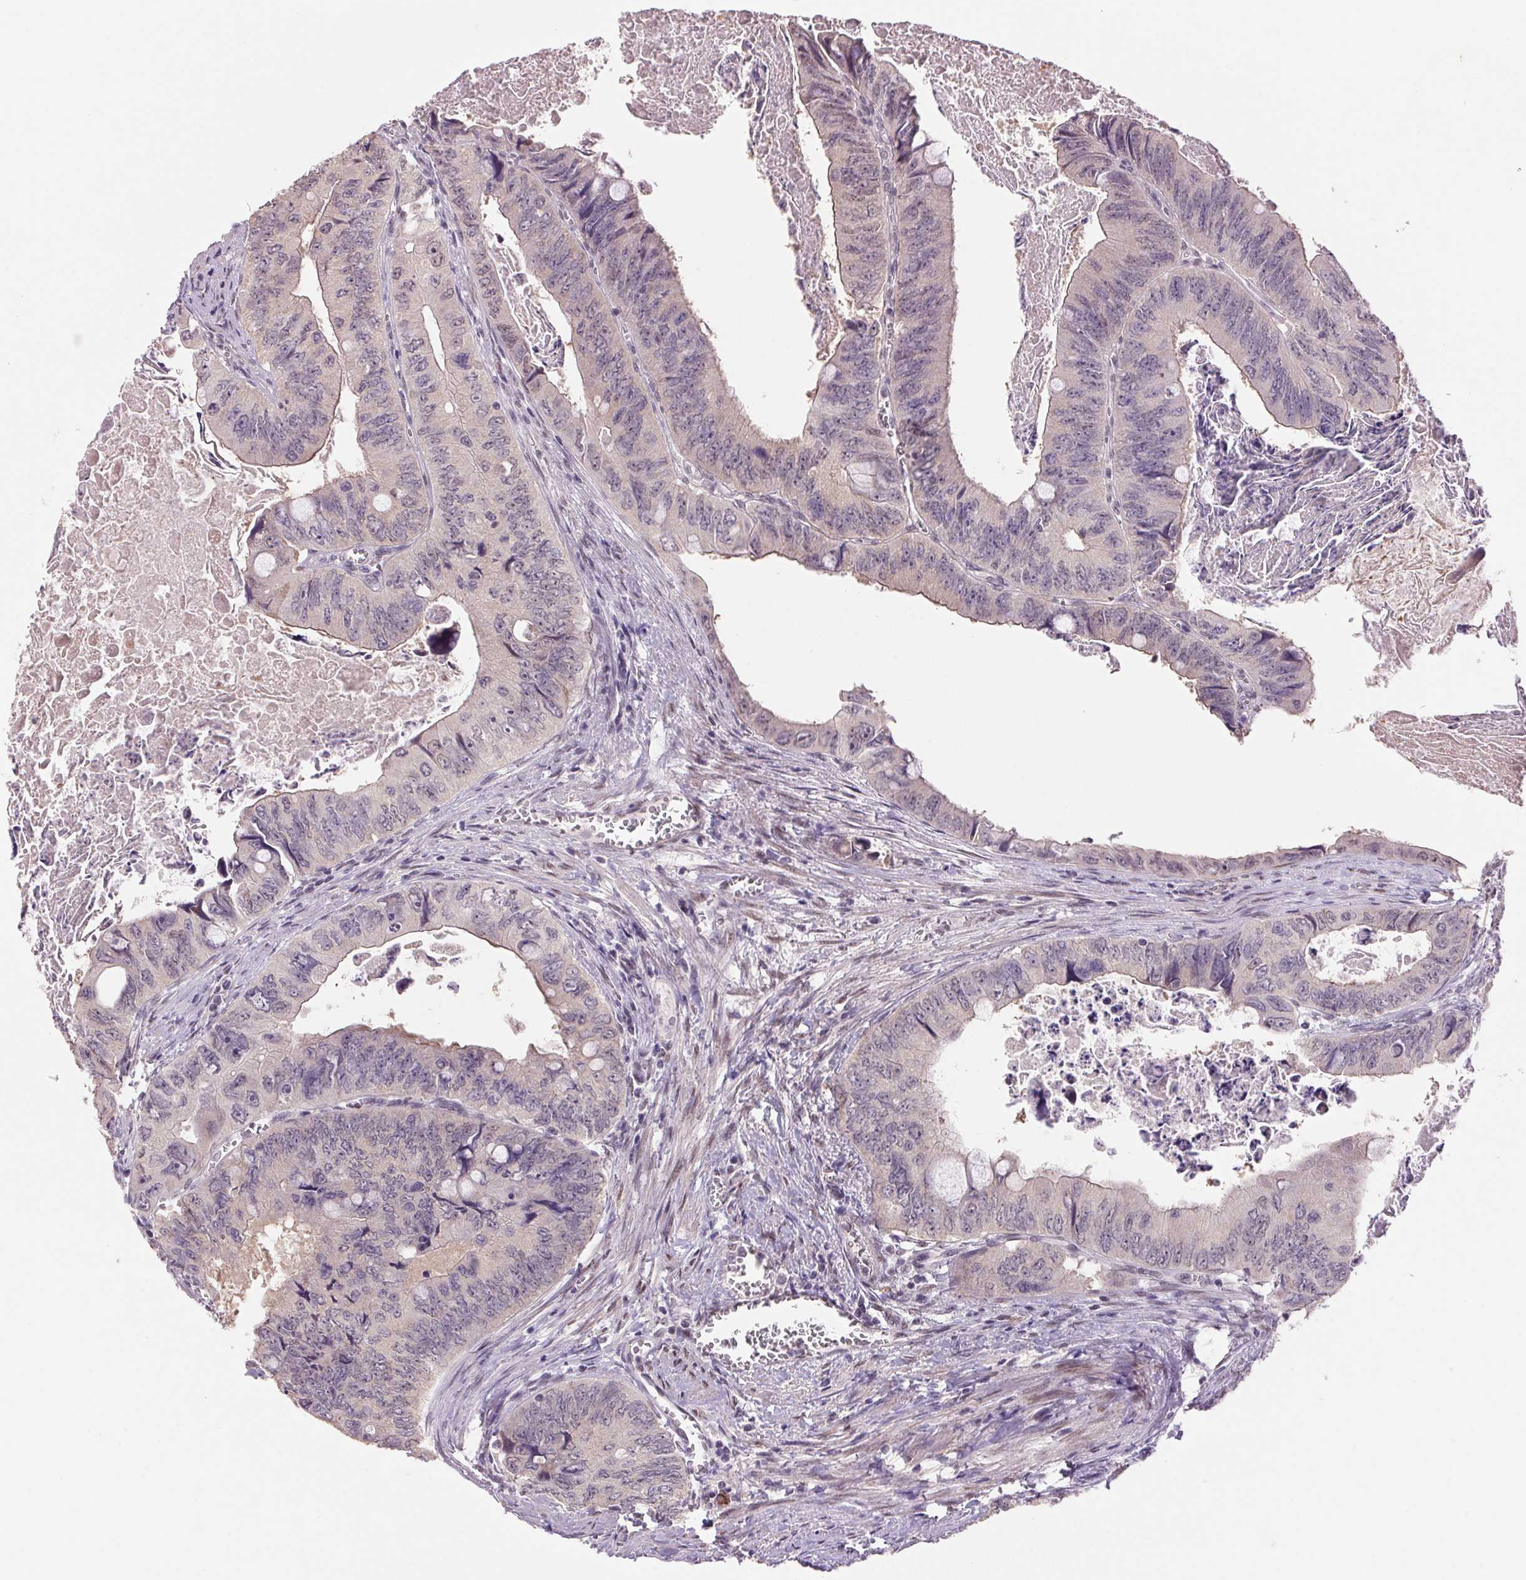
{"staining": {"intensity": "weak", "quantity": "<25%", "location": "cytoplasmic/membranous,nuclear"}, "tissue": "colorectal cancer", "cell_type": "Tumor cells", "image_type": "cancer", "snomed": [{"axis": "morphology", "description": "Adenocarcinoma, NOS"}, {"axis": "topography", "description": "Colon"}], "caption": "Immunohistochemical staining of human colorectal cancer exhibits no significant expression in tumor cells.", "gene": "ZBTB4", "patient": {"sex": "female", "age": 84}}